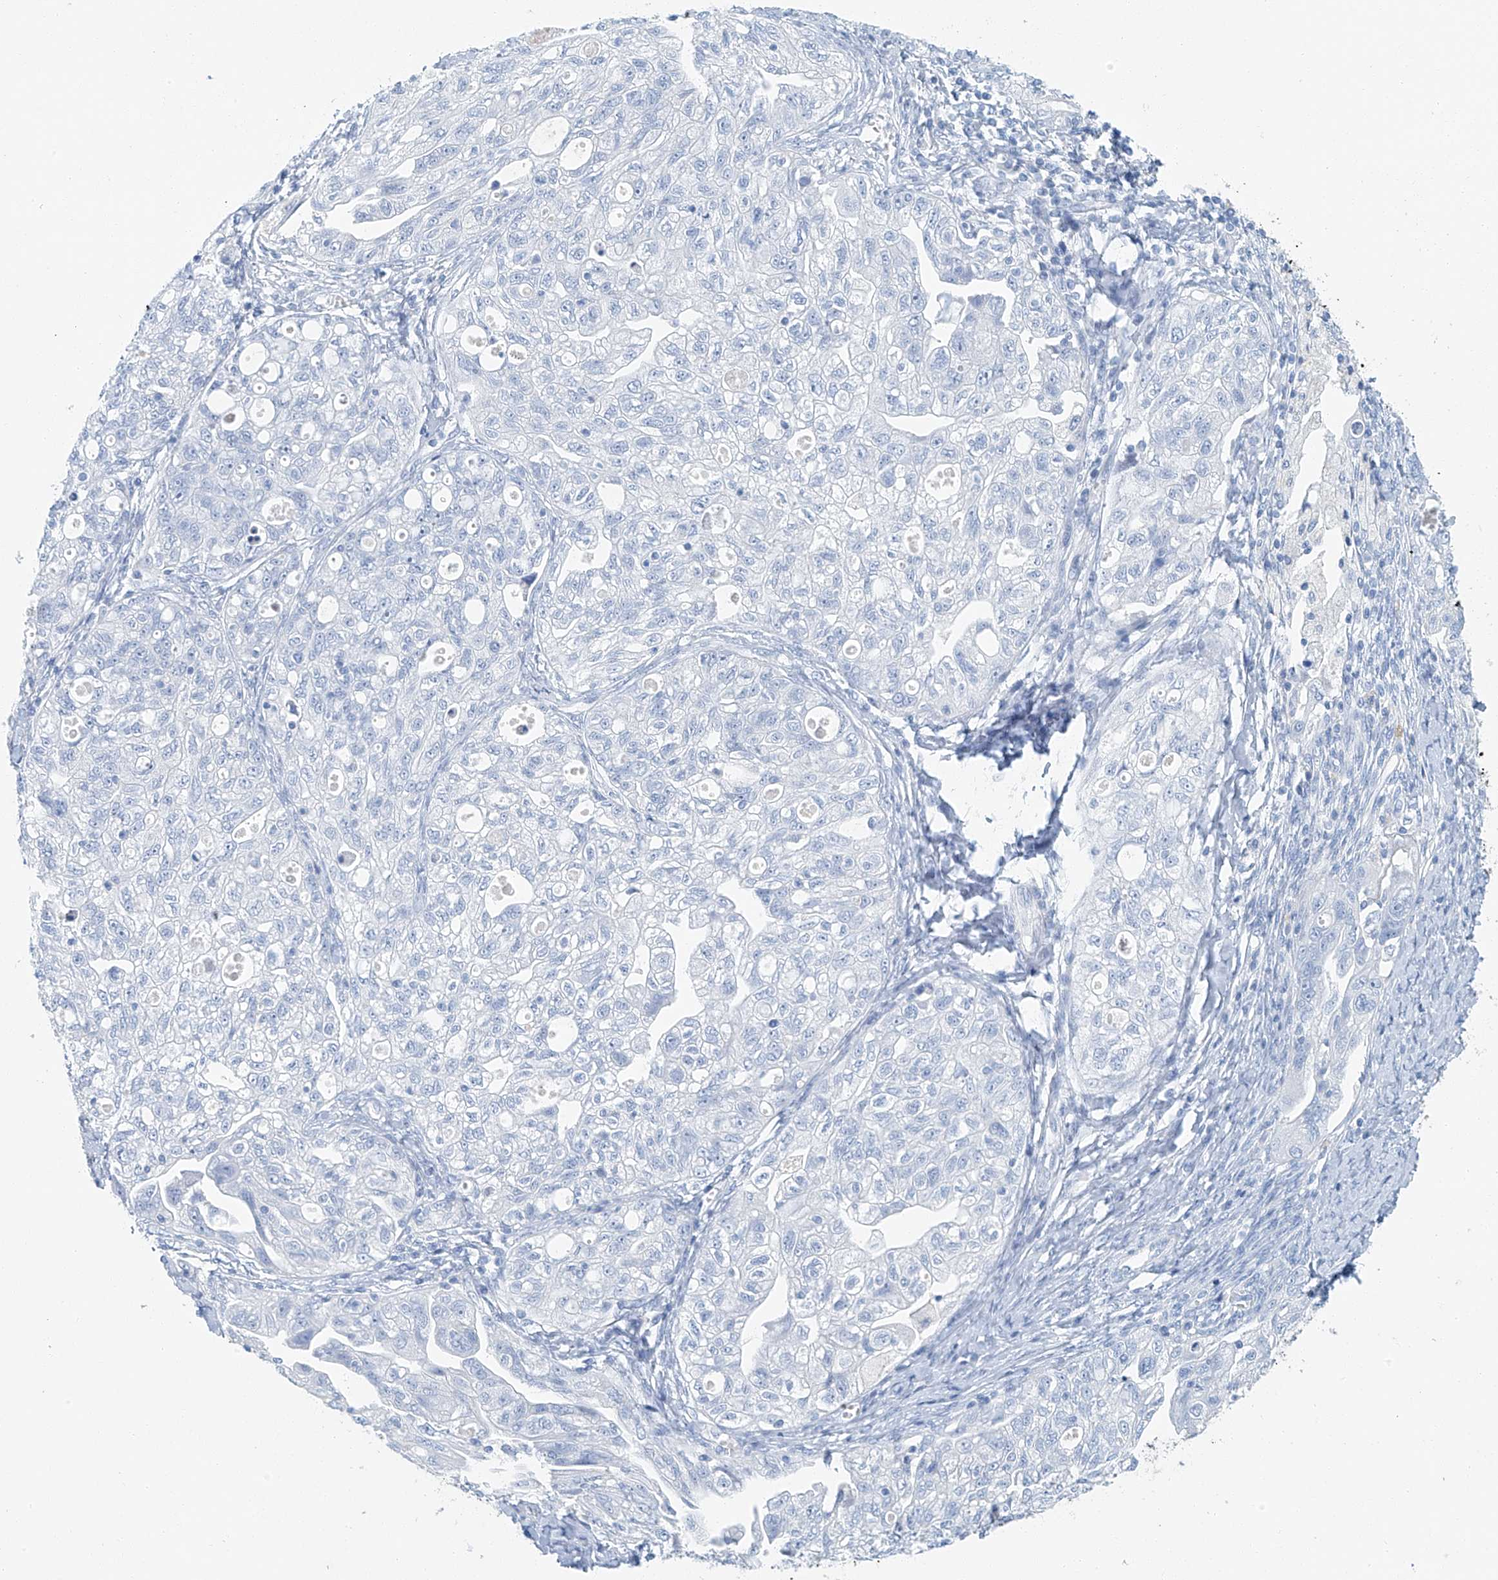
{"staining": {"intensity": "negative", "quantity": "none", "location": "none"}, "tissue": "ovarian cancer", "cell_type": "Tumor cells", "image_type": "cancer", "snomed": [{"axis": "morphology", "description": "Carcinoma, NOS"}, {"axis": "morphology", "description": "Cystadenocarcinoma, serous, NOS"}, {"axis": "topography", "description": "Ovary"}], "caption": "This photomicrograph is of ovarian serous cystadenocarcinoma stained with immunohistochemistry to label a protein in brown with the nuclei are counter-stained blue. There is no expression in tumor cells.", "gene": "C1orf87", "patient": {"sex": "female", "age": 69}}